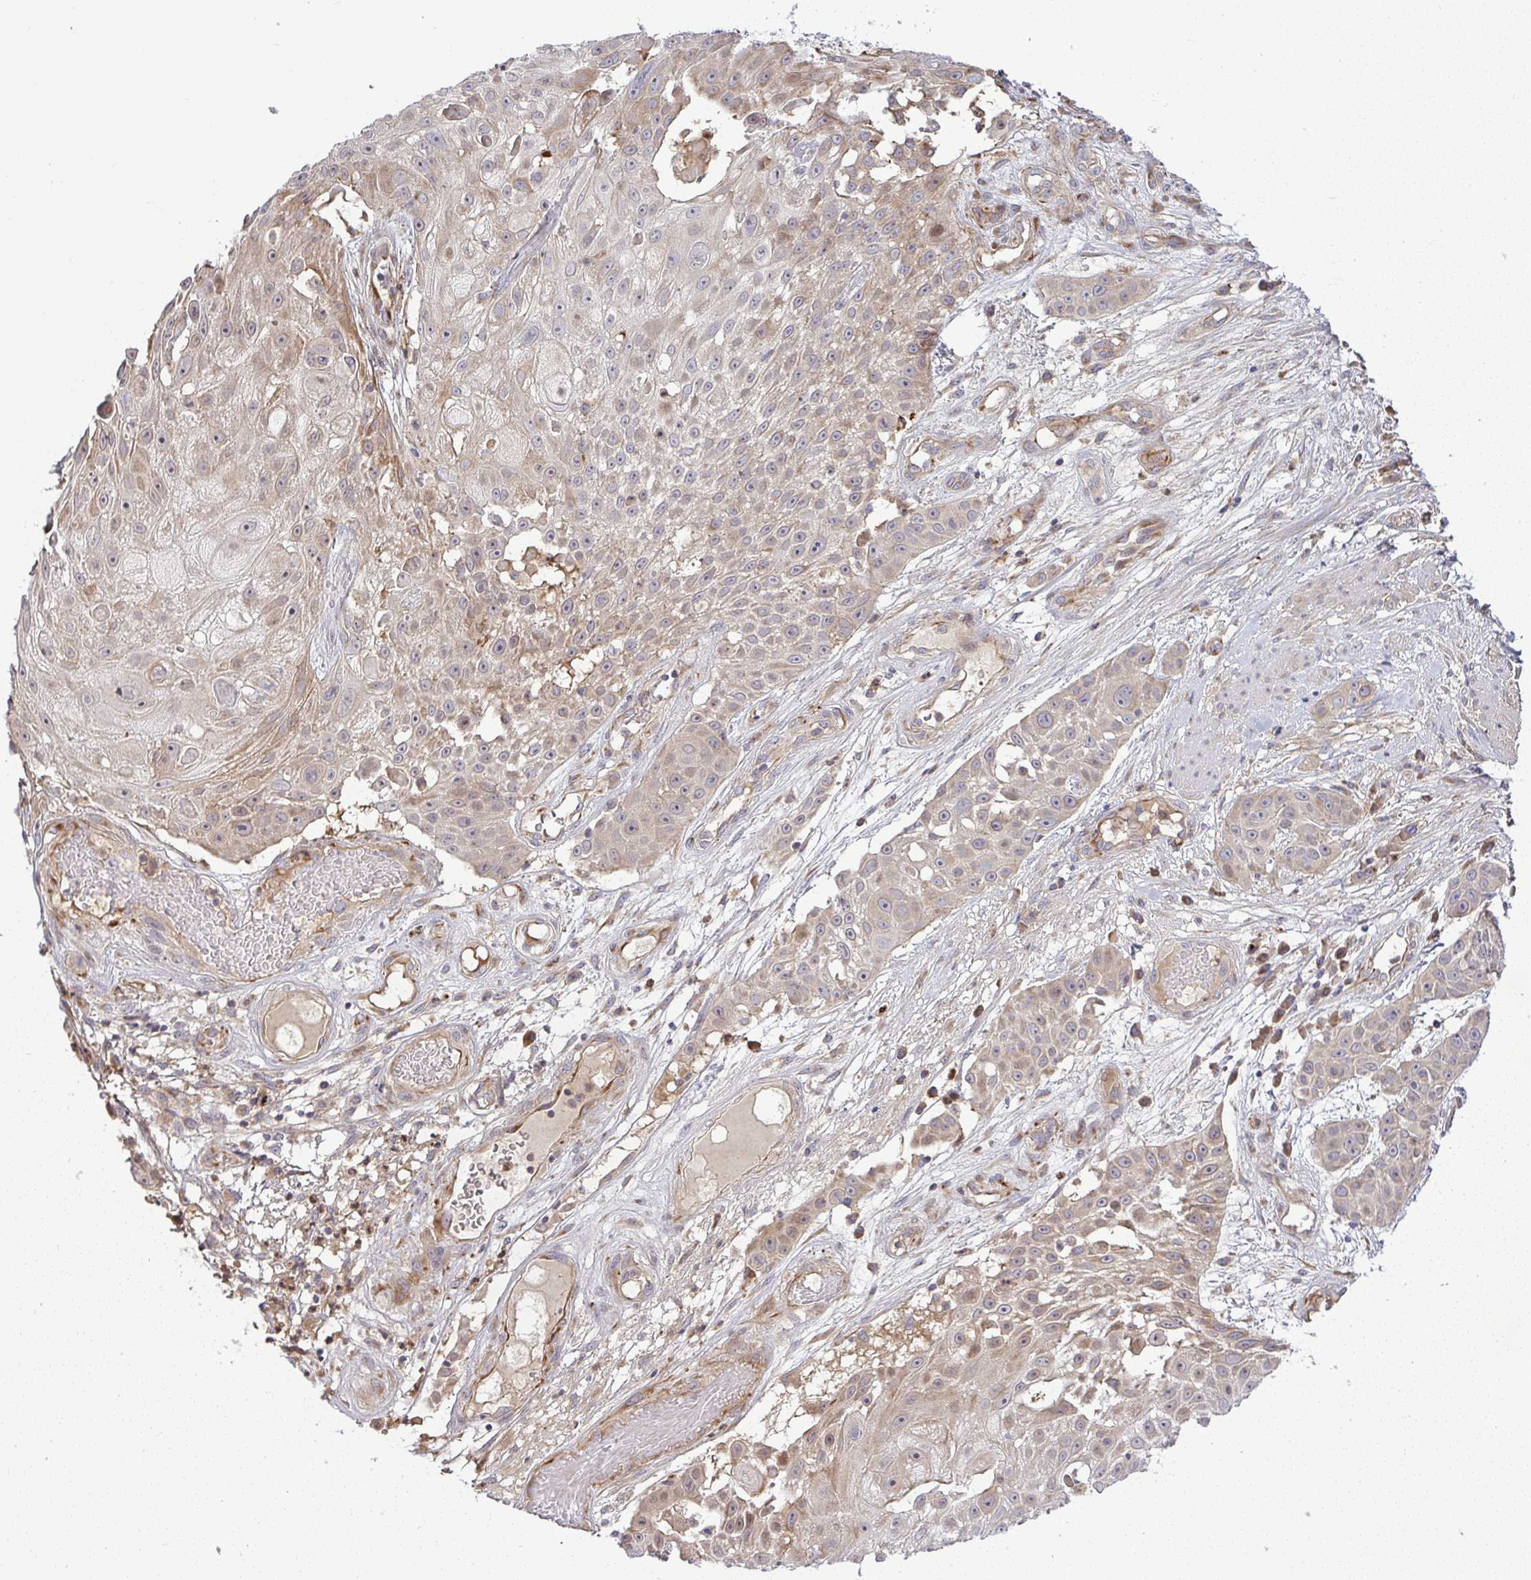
{"staining": {"intensity": "weak", "quantity": "25%-75%", "location": "cytoplasmic/membranous"}, "tissue": "skin cancer", "cell_type": "Tumor cells", "image_type": "cancer", "snomed": [{"axis": "morphology", "description": "Squamous cell carcinoma, NOS"}, {"axis": "topography", "description": "Skin"}], "caption": "Immunohistochemical staining of squamous cell carcinoma (skin) shows low levels of weak cytoplasmic/membranous protein expression in about 25%-75% of tumor cells.", "gene": "GRID2", "patient": {"sex": "female", "age": 86}}